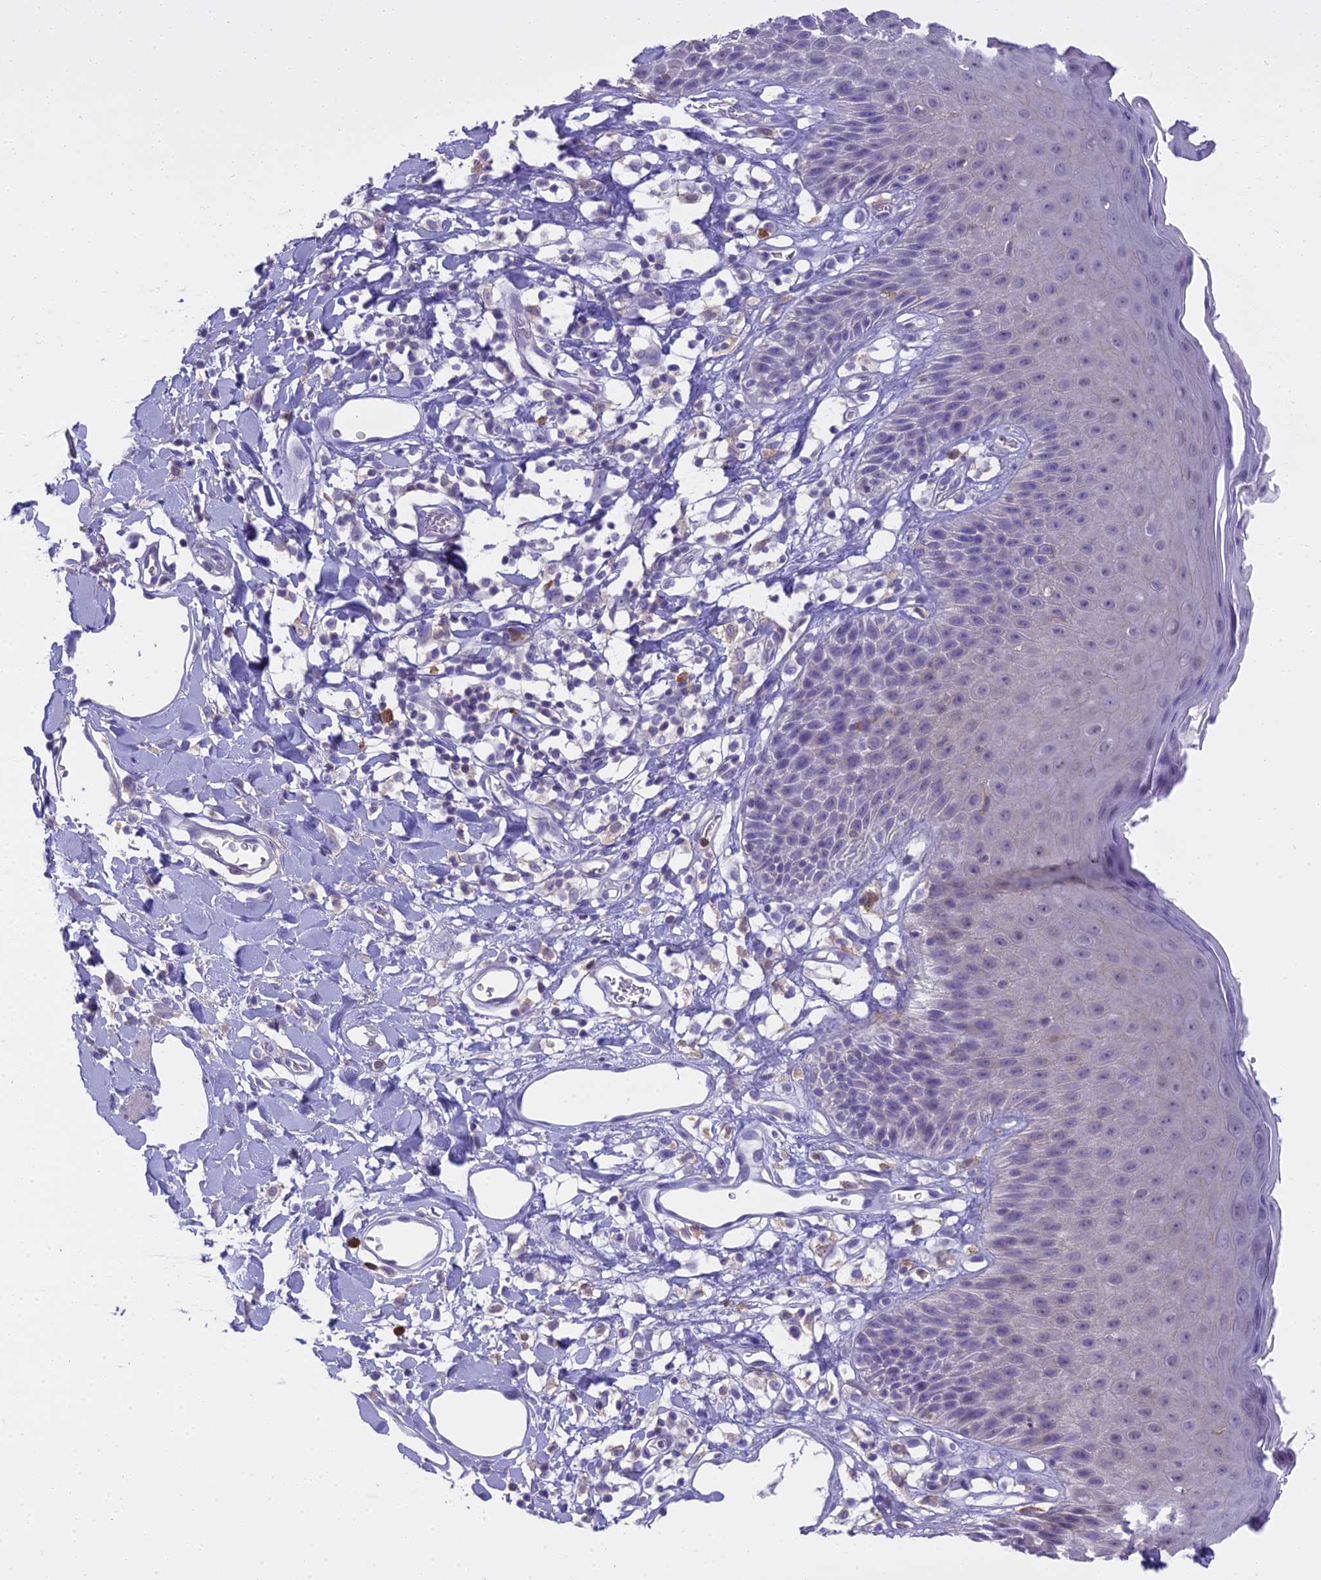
{"staining": {"intensity": "moderate", "quantity": "<25%", "location": "cytoplasmic/membranous"}, "tissue": "skin", "cell_type": "Epidermal cells", "image_type": "normal", "snomed": [{"axis": "morphology", "description": "Normal tissue, NOS"}, {"axis": "topography", "description": "Vulva"}], "caption": "Moderate cytoplasmic/membranous staining is present in about <25% of epidermal cells in benign skin.", "gene": "BLNK", "patient": {"sex": "female", "age": 68}}